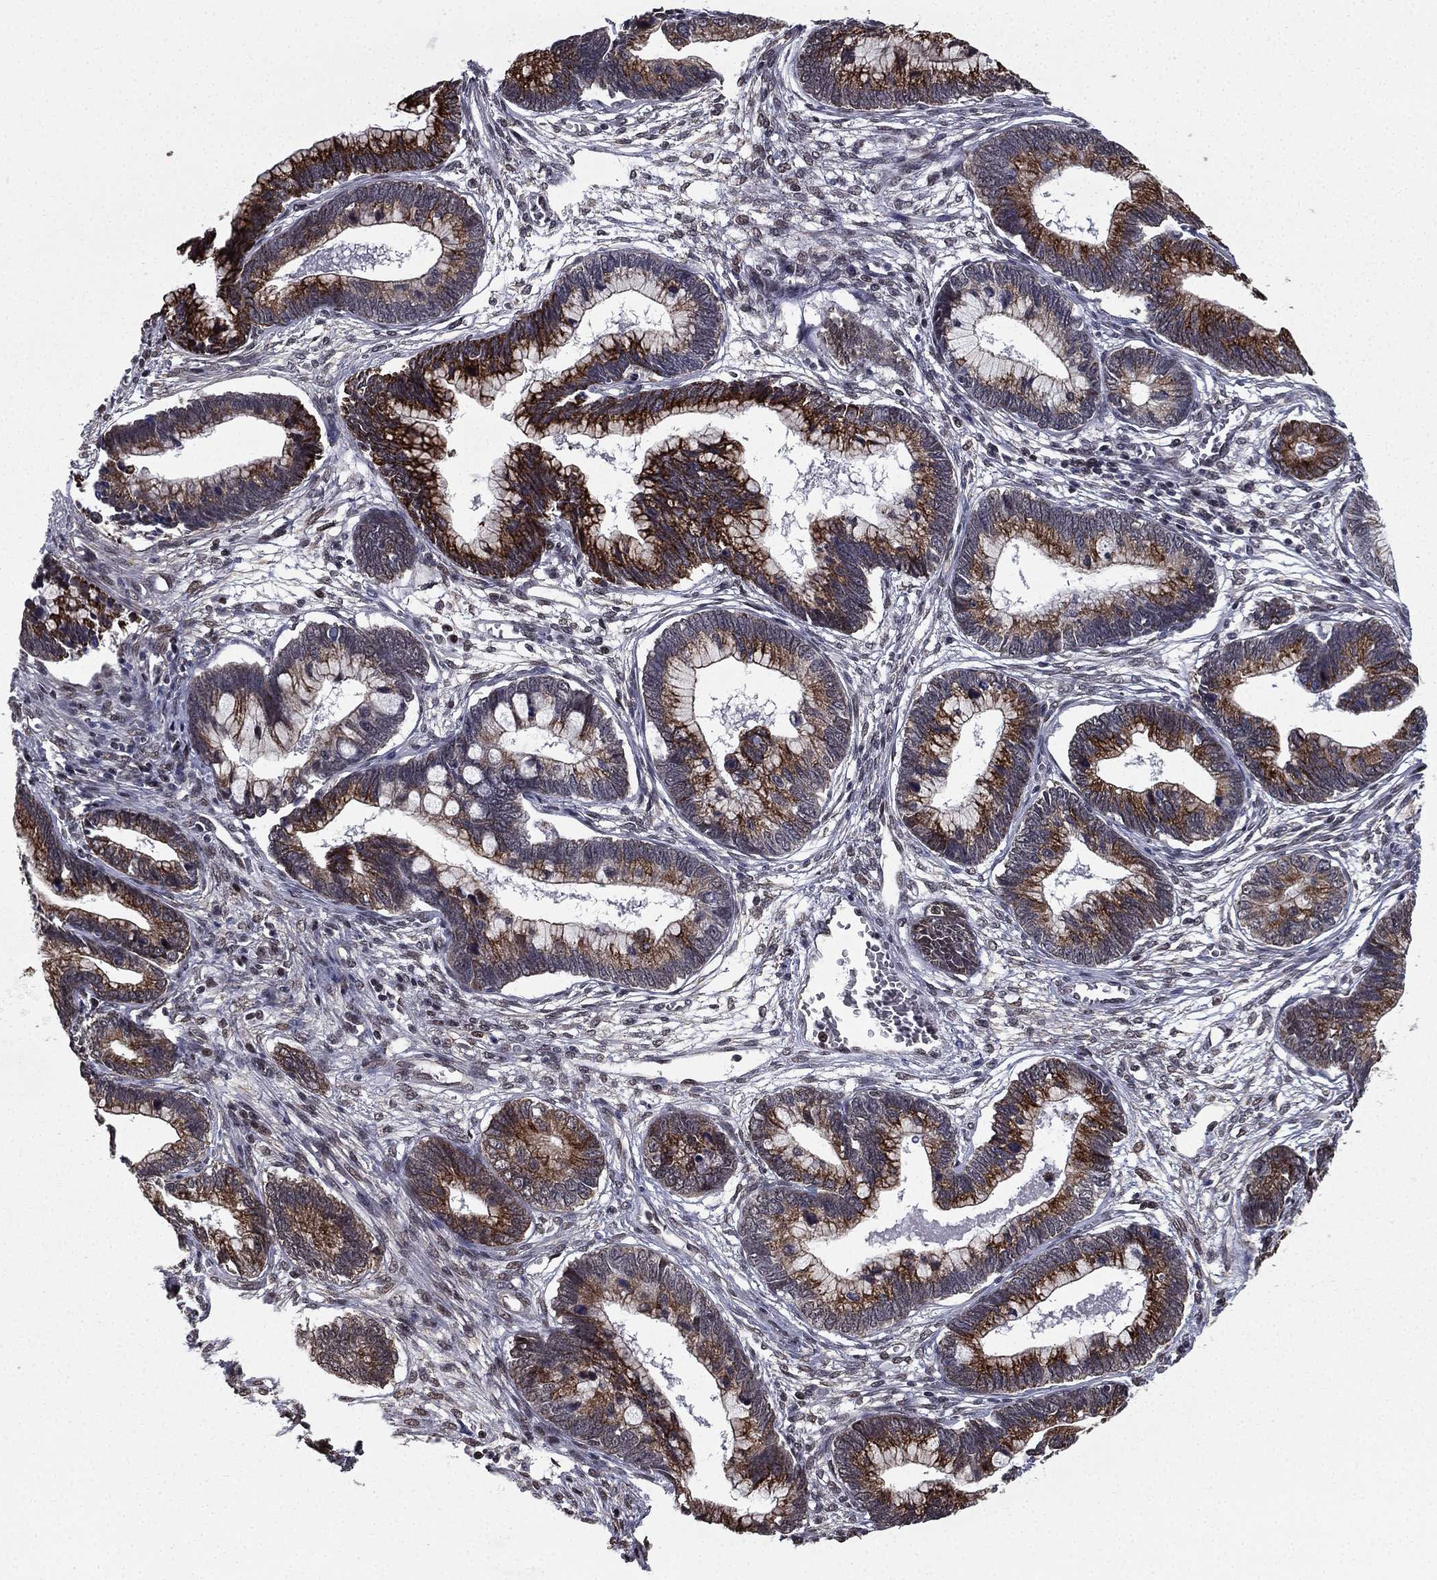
{"staining": {"intensity": "strong", "quantity": "25%-75%", "location": "cytoplasmic/membranous"}, "tissue": "cervical cancer", "cell_type": "Tumor cells", "image_type": "cancer", "snomed": [{"axis": "morphology", "description": "Adenocarcinoma, NOS"}, {"axis": "topography", "description": "Cervix"}], "caption": "This histopathology image reveals cervical cancer stained with IHC to label a protein in brown. The cytoplasmic/membranous of tumor cells show strong positivity for the protein. Nuclei are counter-stained blue.", "gene": "RARB", "patient": {"sex": "female", "age": 44}}